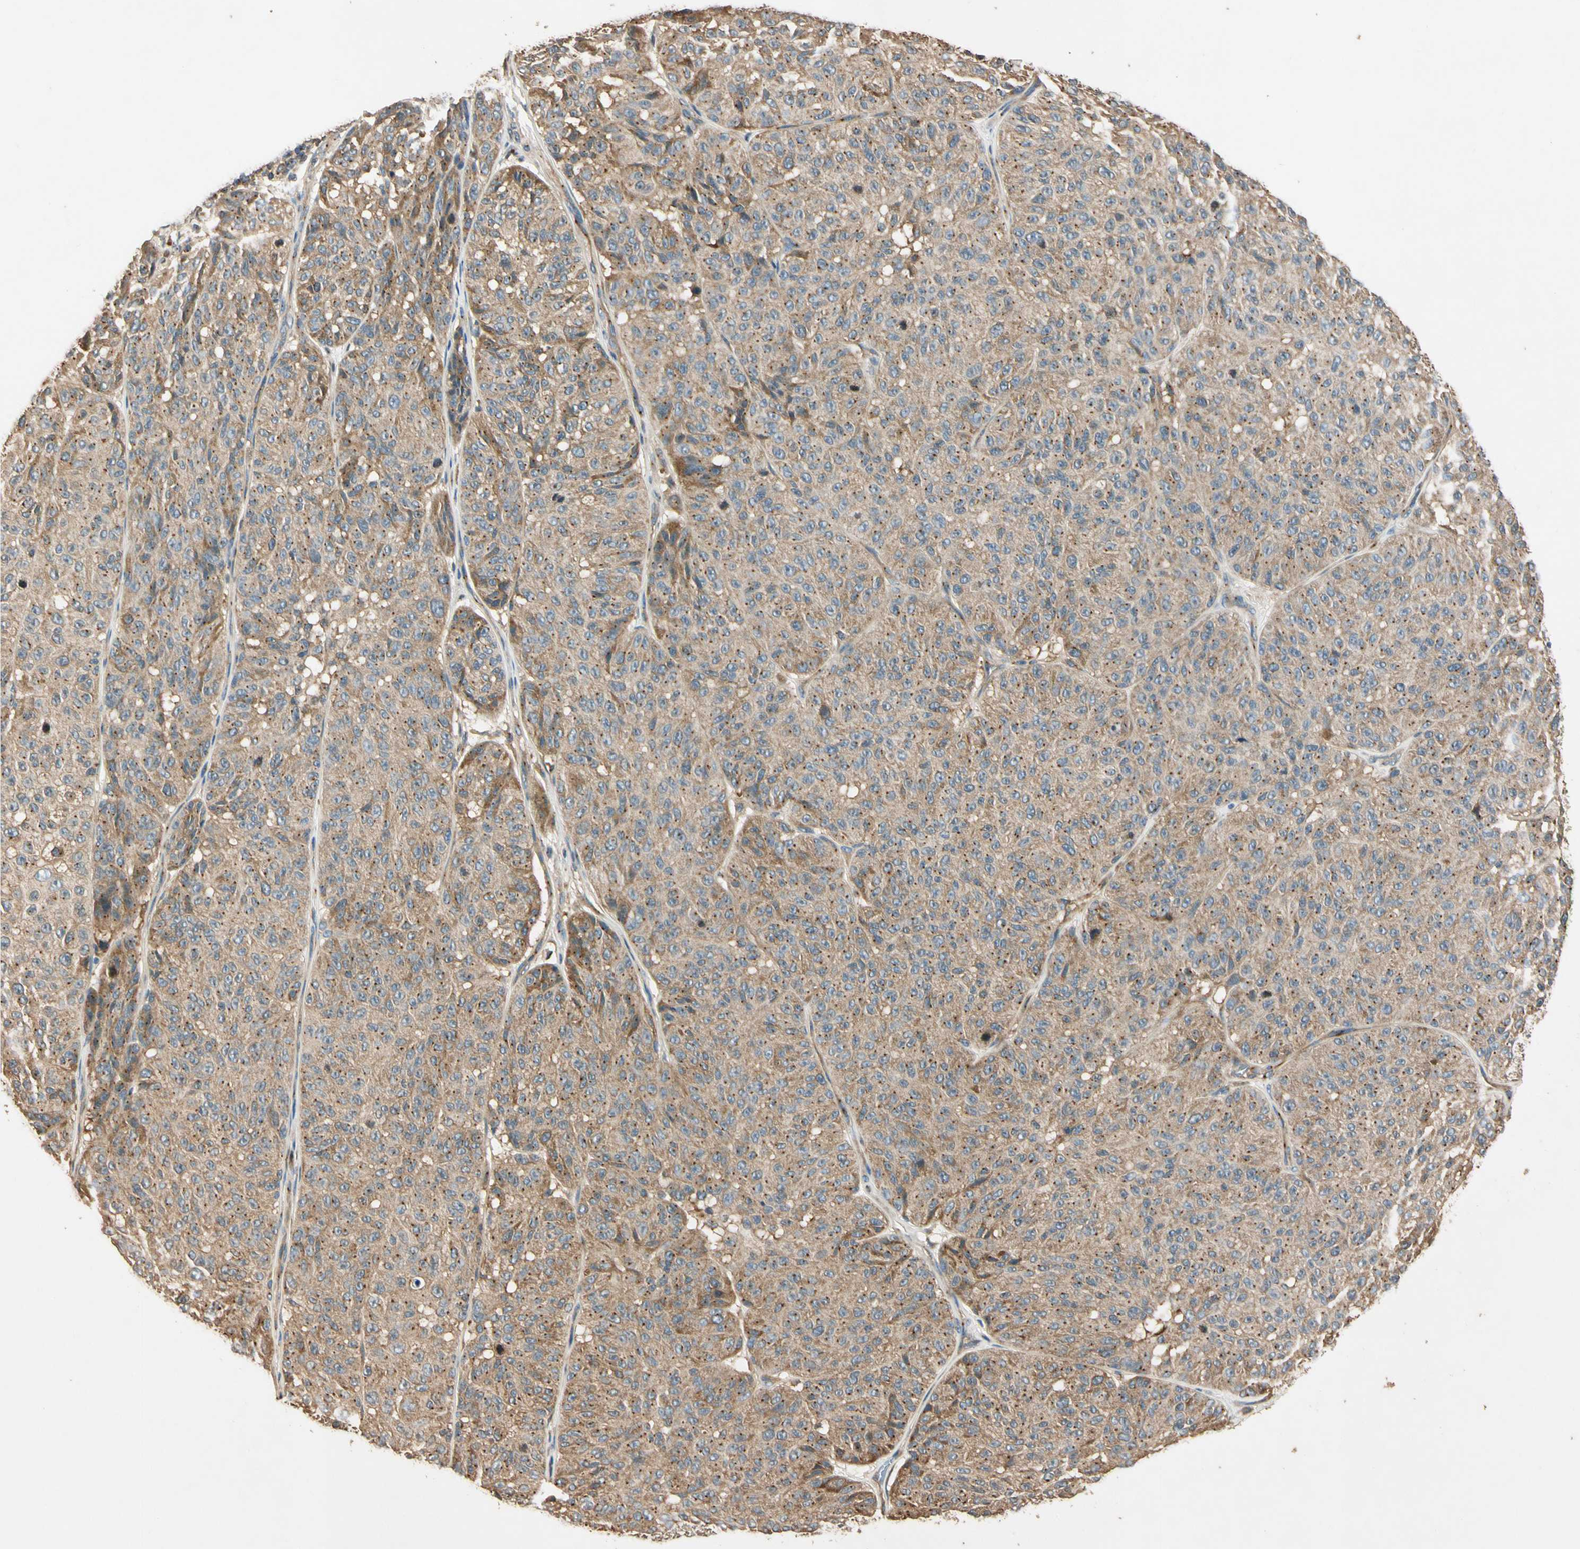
{"staining": {"intensity": "strong", "quantity": ">75%", "location": "cytoplasmic/membranous"}, "tissue": "melanoma", "cell_type": "Tumor cells", "image_type": "cancer", "snomed": [{"axis": "morphology", "description": "Malignant melanoma, NOS"}, {"axis": "topography", "description": "Skin"}], "caption": "Malignant melanoma was stained to show a protein in brown. There is high levels of strong cytoplasmic/membranous positivity in about >75% of tumor cells.", "gene": "AKAP9", "patient": {"sex": "female", "age": 46}}